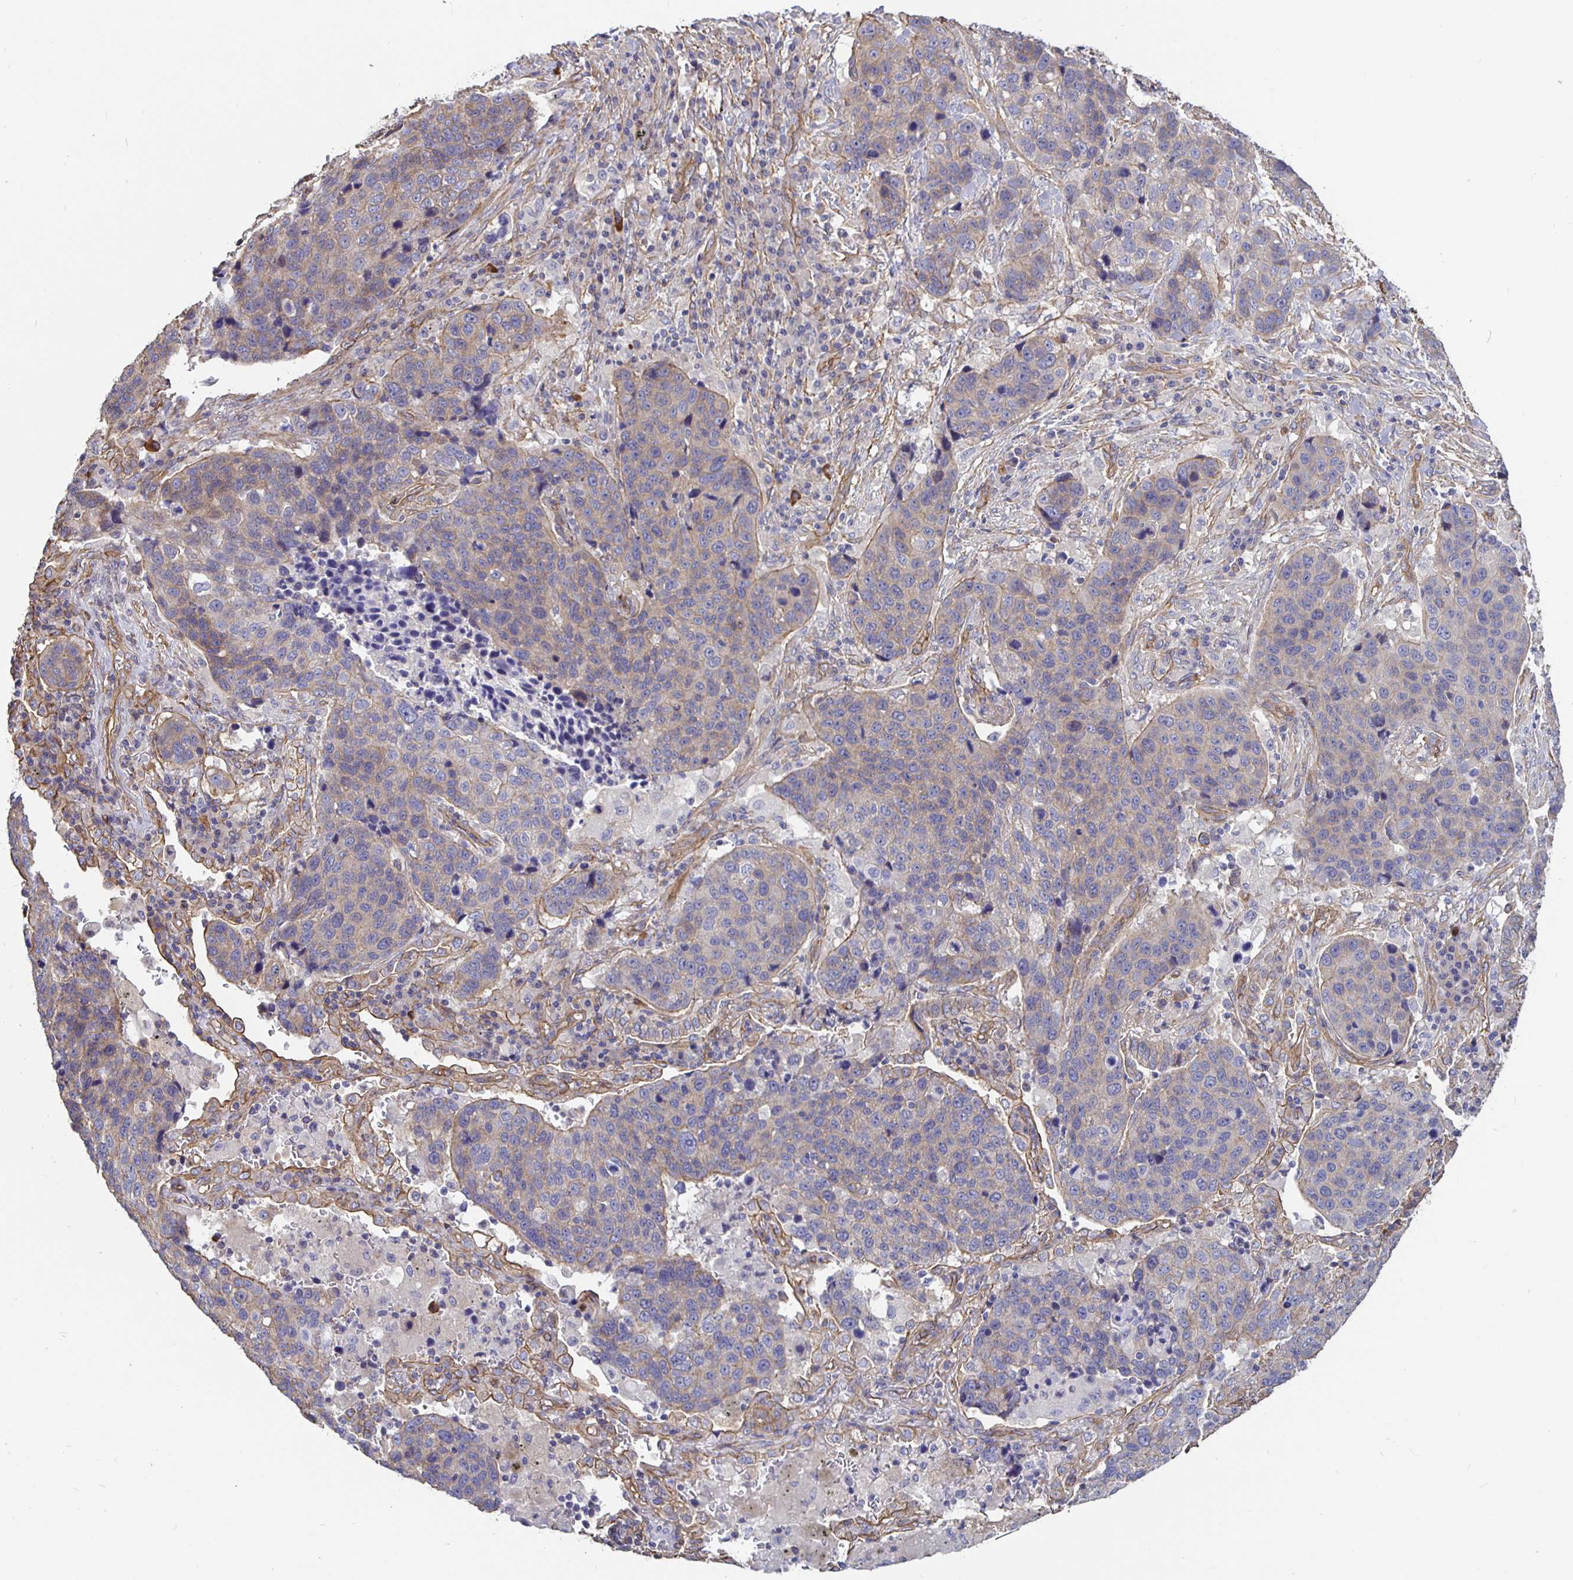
{"staining": {"intensity": "weak", "quantity": "<25%", "location": "cytoplasmic/membranous"}, "tissue": "lung cancer", "cell_type": "Tumor cells", "image_type": "cancer", "snomed": [{"axis": "morphology", "description": "Squamous cell carcinoma, NOS"}, {"axis": "topography", "description": "Lymph node"}, {"axis": "topography", "description": "Lung"}], "caption": "Squamous cell carcinoma (lung) stained for a protein using IHC exhibits no positivity tumor cells.", "gene": "ARHGEF39", "patient": {"sex": "male", "age": 61}}